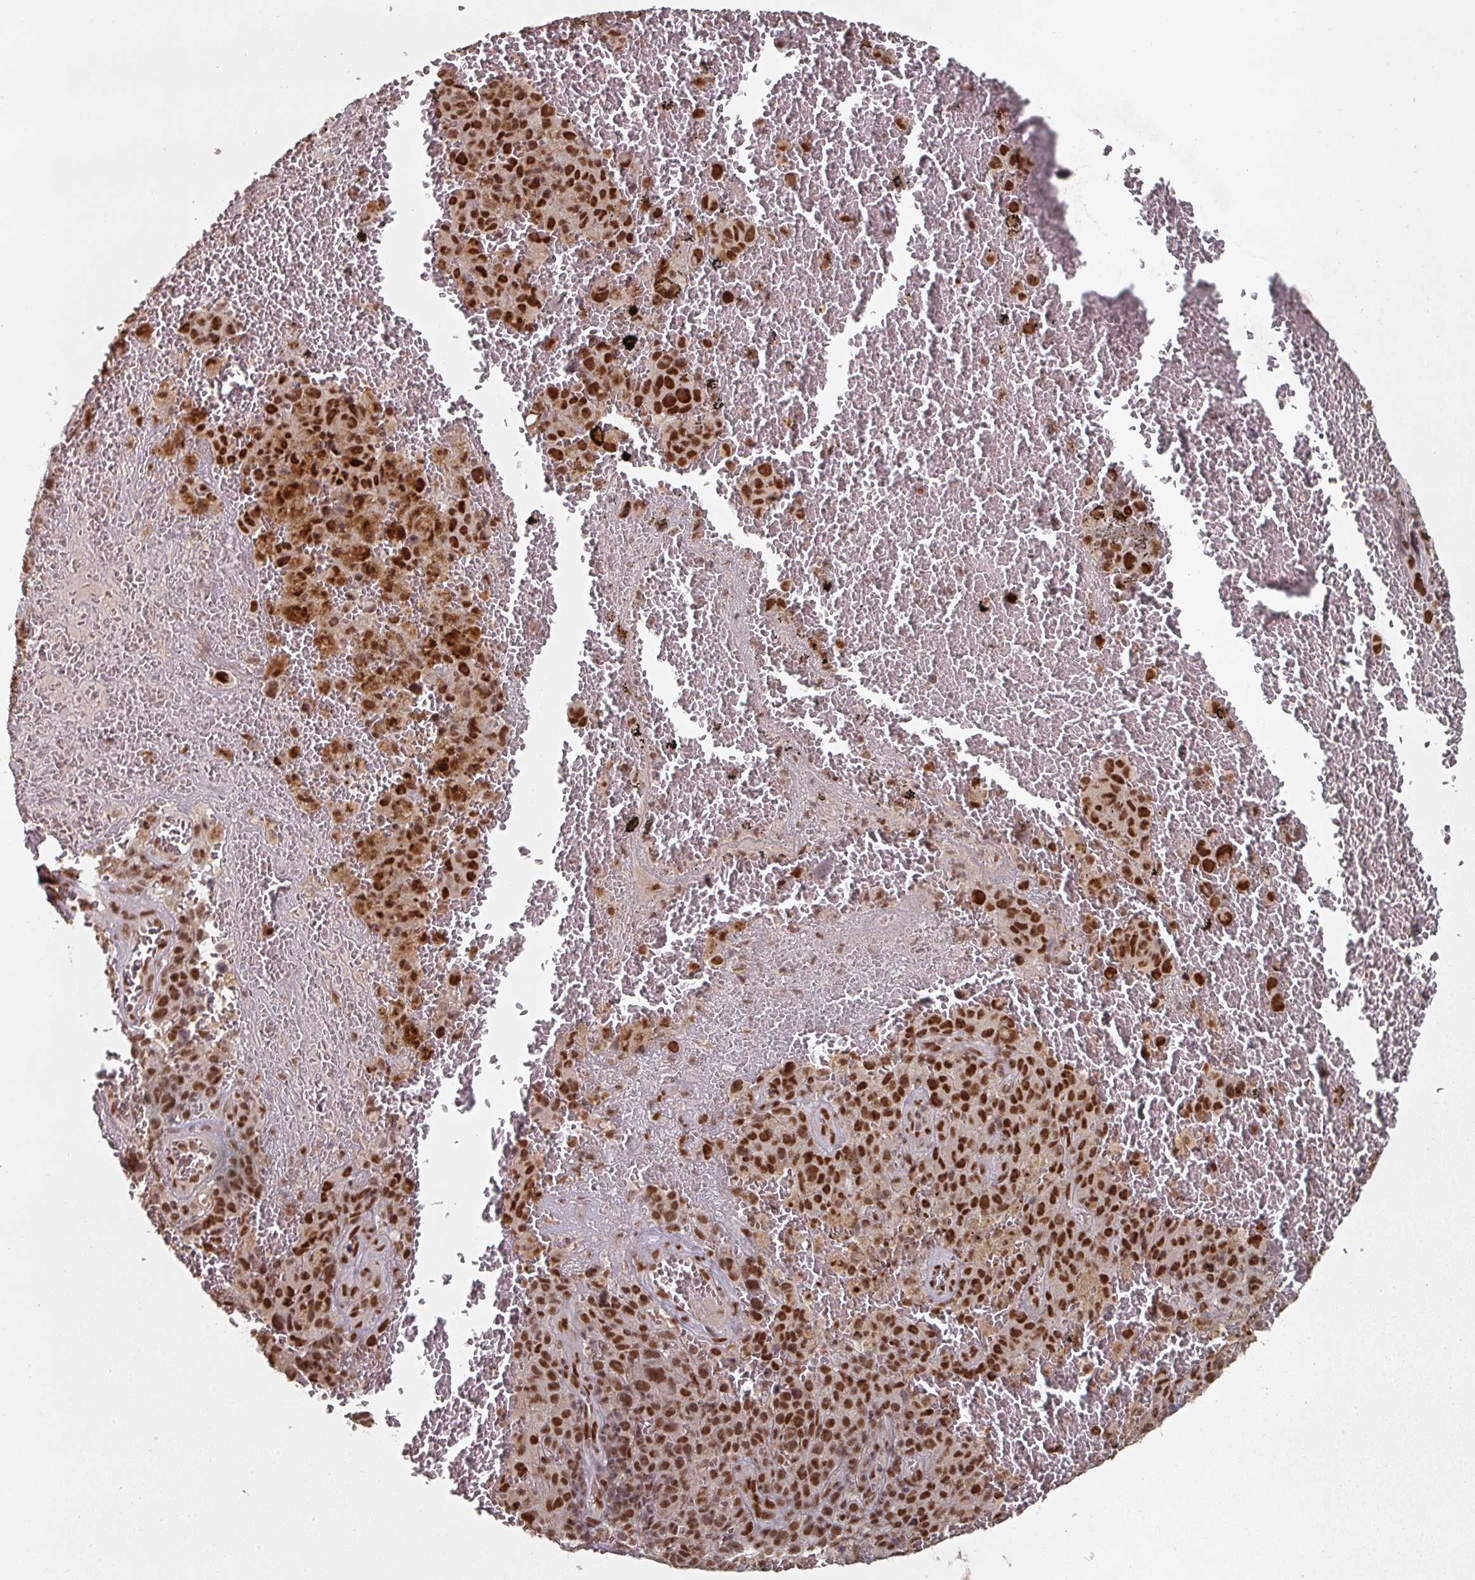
{"staining": {"intensity": "strong", "quantity": ">75%", "location": "nuclear"}, "tissue": "melanoma", "cell_type": "Tumor cells", "image_type": "cancer", "snomed": [{"axis": "morphology", "description": "Malignant melanoma, NOS"}, {"axis": "topography", "description": "Skin"}], "caption": "Malignant melanoma stained with a protein marker demonstrates strong staining in tumor cells.", "gene": "MEPCE", "patient": {"sex": "female", "age": 82}}